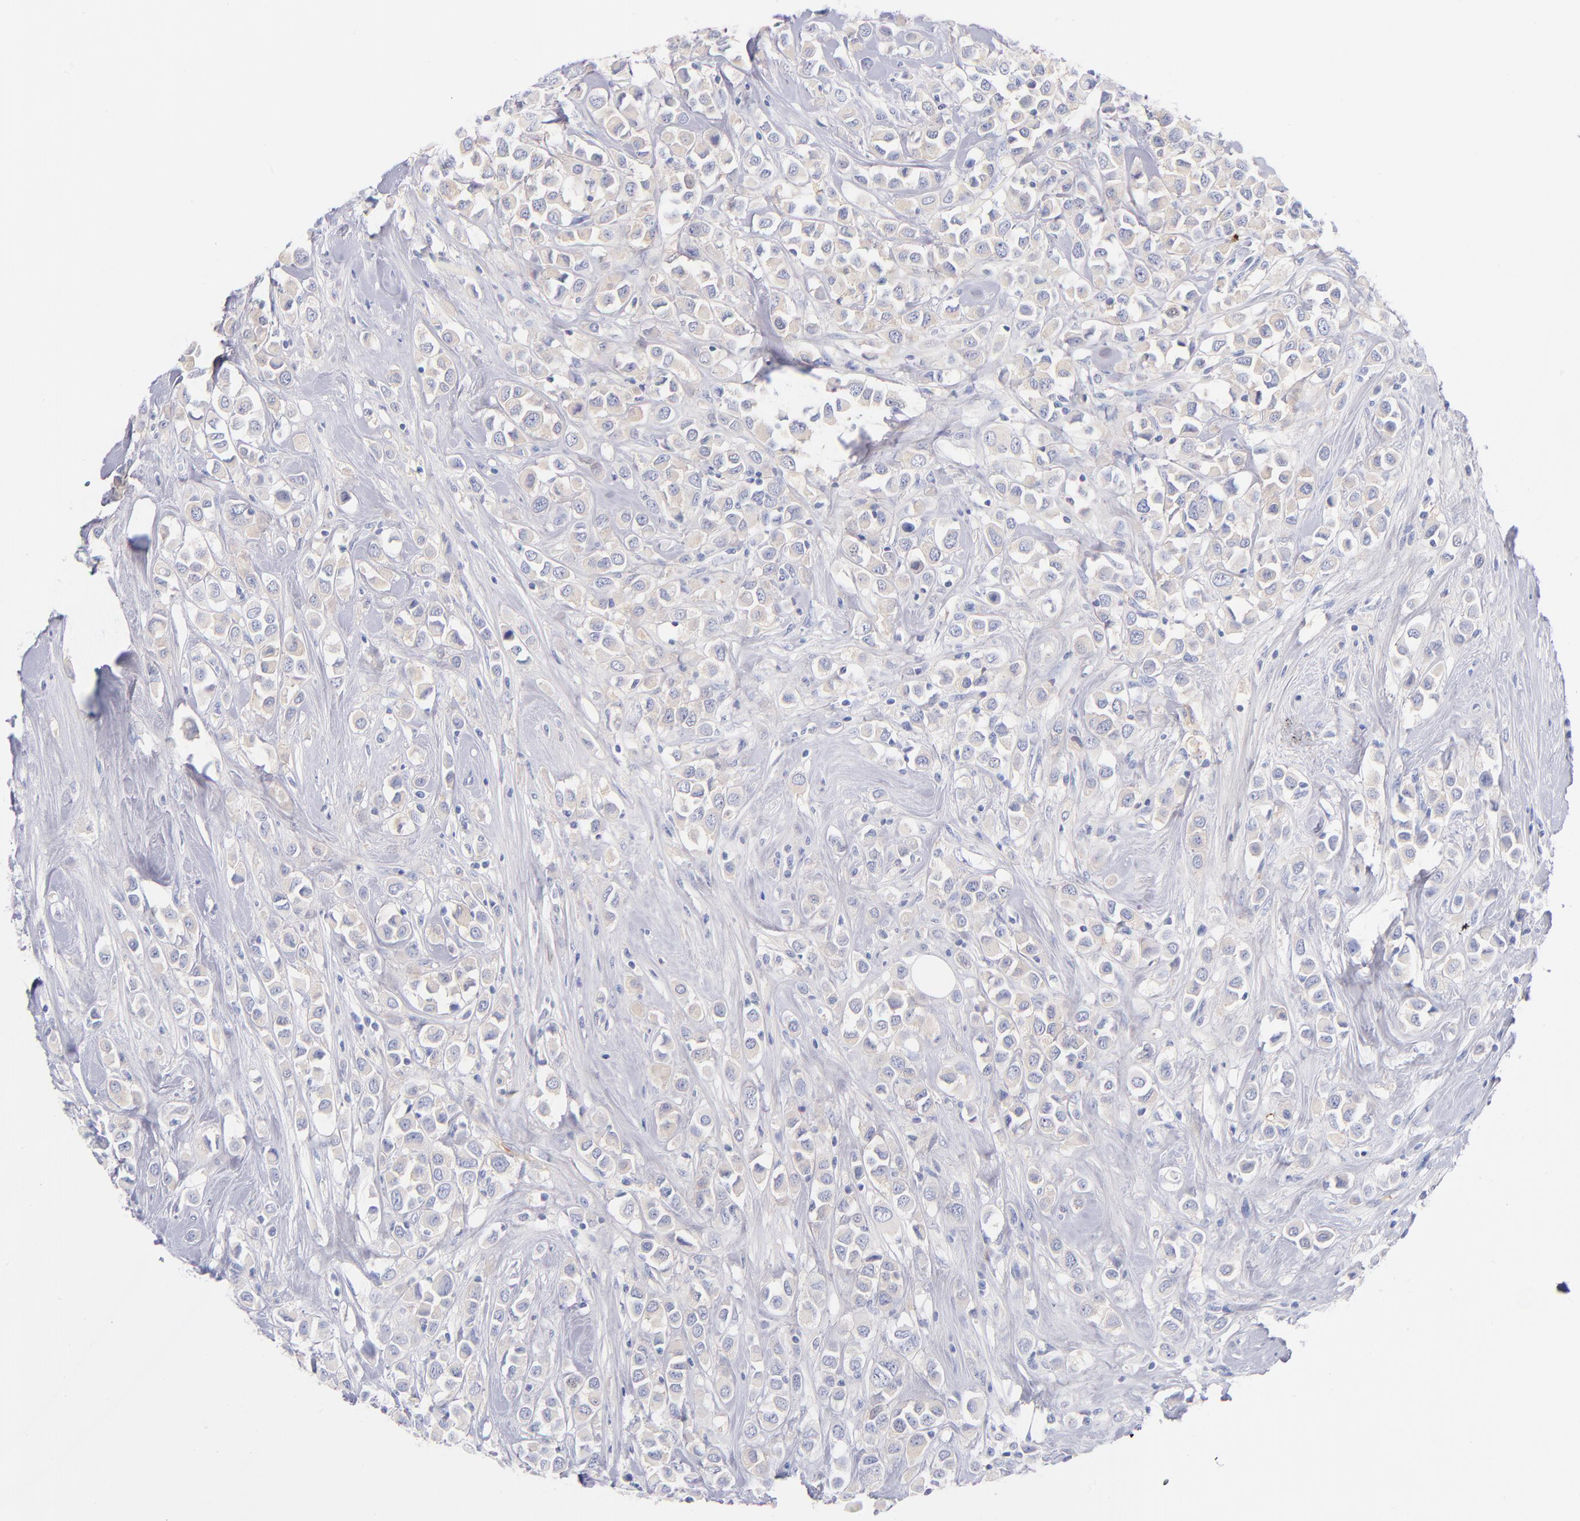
{"staining": {"intensity": "negative", "quantity": "none", "location": "none"}, "tissue": "breast cancer", "cell_type": "Tumor cells", "image_type": "cancer", "snomed": [{"axis": "morphology", "description": "Duct carcinoma"}, {"axis": "topography", "description": "Breast"}], "caption": "Protein analysis of breast cancer (intraductal carcinoma) displays no significant expression in tumor cells.", "gene": "HP", "patient": {"sex": "female", "age": 61}}